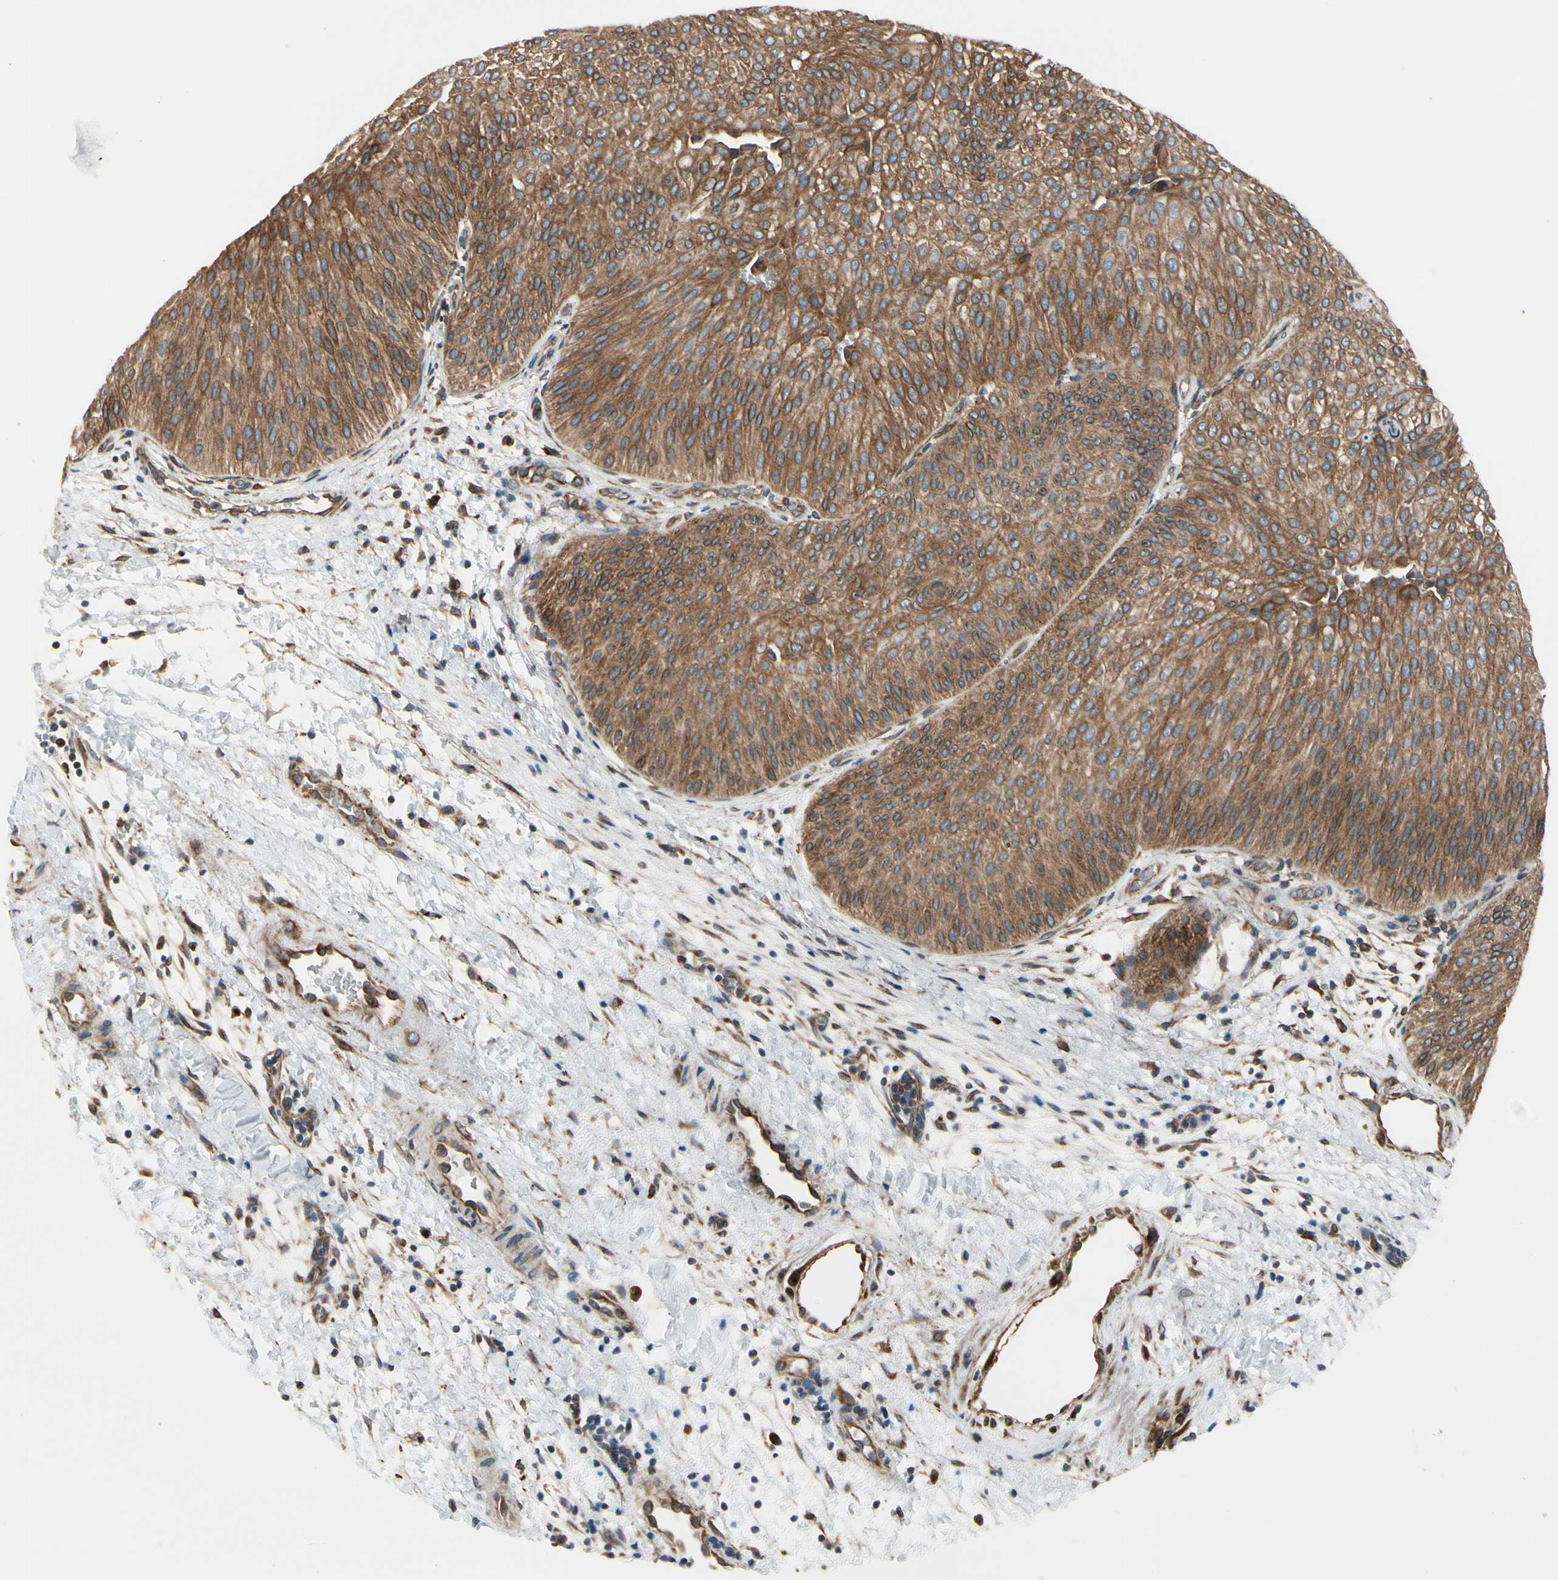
{"staining": {"intensity": "moderate", "quantity": ">75%", "location": "cytoplasmic/membranous"}, "tissue": "urothelial cancer", "cell_type": "Tumor cells", "image_type": "cancer", "snomed": [{"axis": "morphology", "description": "Urothelial carcinoma, Low grade"}, {"axis": "topography", "description": "Urinary bladder"}], "caption": "A medium amount of moderate cytoplasmic/membranous staining is seen in about >75% of tumor cells in urothelial cancer tissue.", "gene": "CLCC1", "patient": {"sex": "female", "age": 60}}